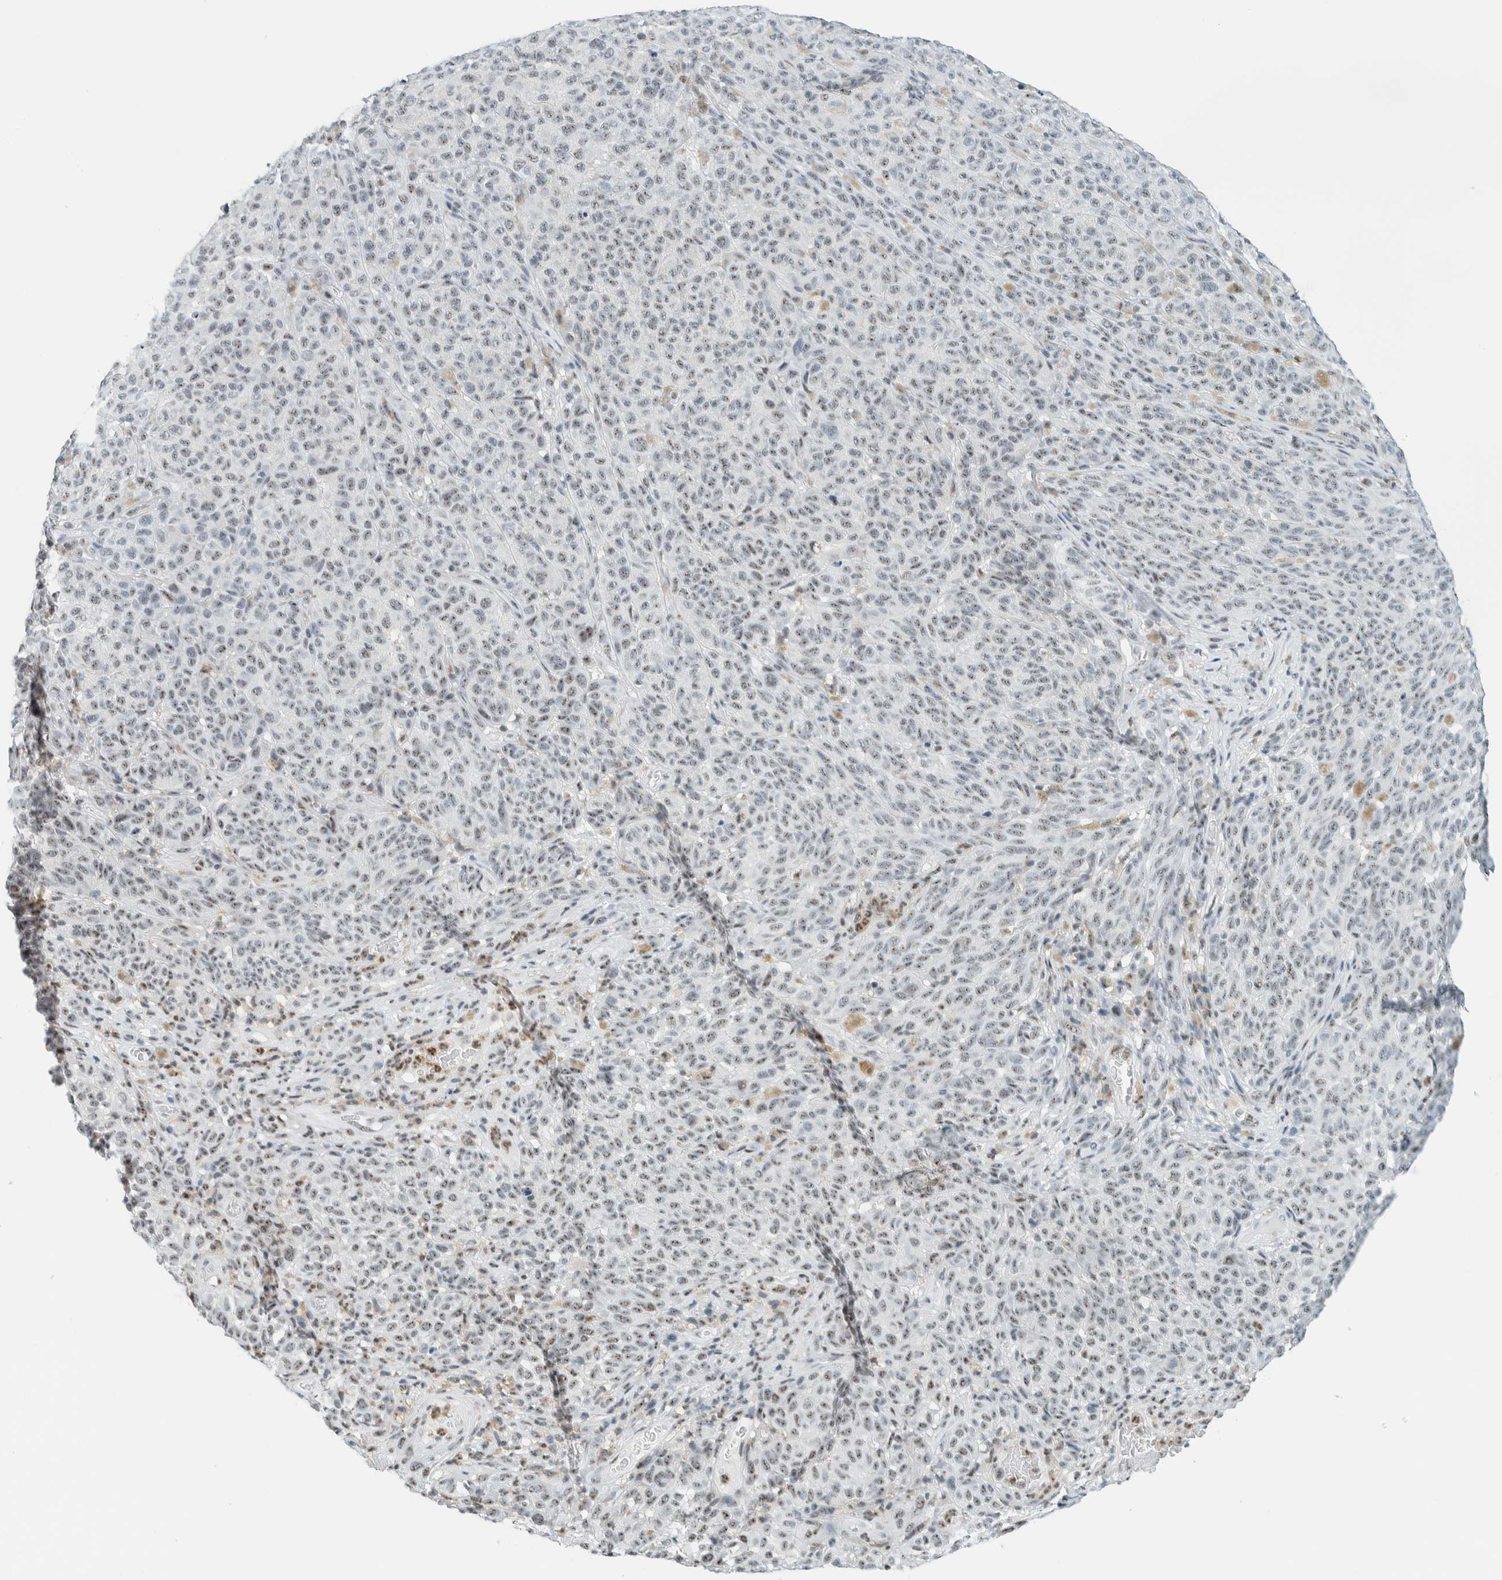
{"staining": {"intensity": "weak", "quantity": "25%-75%", "location": "nuclear"}, "tissue": "melanoma", "cell_type": "Tumor cells", "image_type": "cancer", "snomed": [{"axis": "morphology", "description": "Malignant melanoma, NOS"}, {"axis": "topography", "description": "Skin"}], "caption": "Brown immunohistochemical staining in melanoma exhibits weak nuclear positivity in approximately 25%-75% of tumor cells.", "gene": "CYSRT1", "patient": {"sex": "female", "age": 82}}